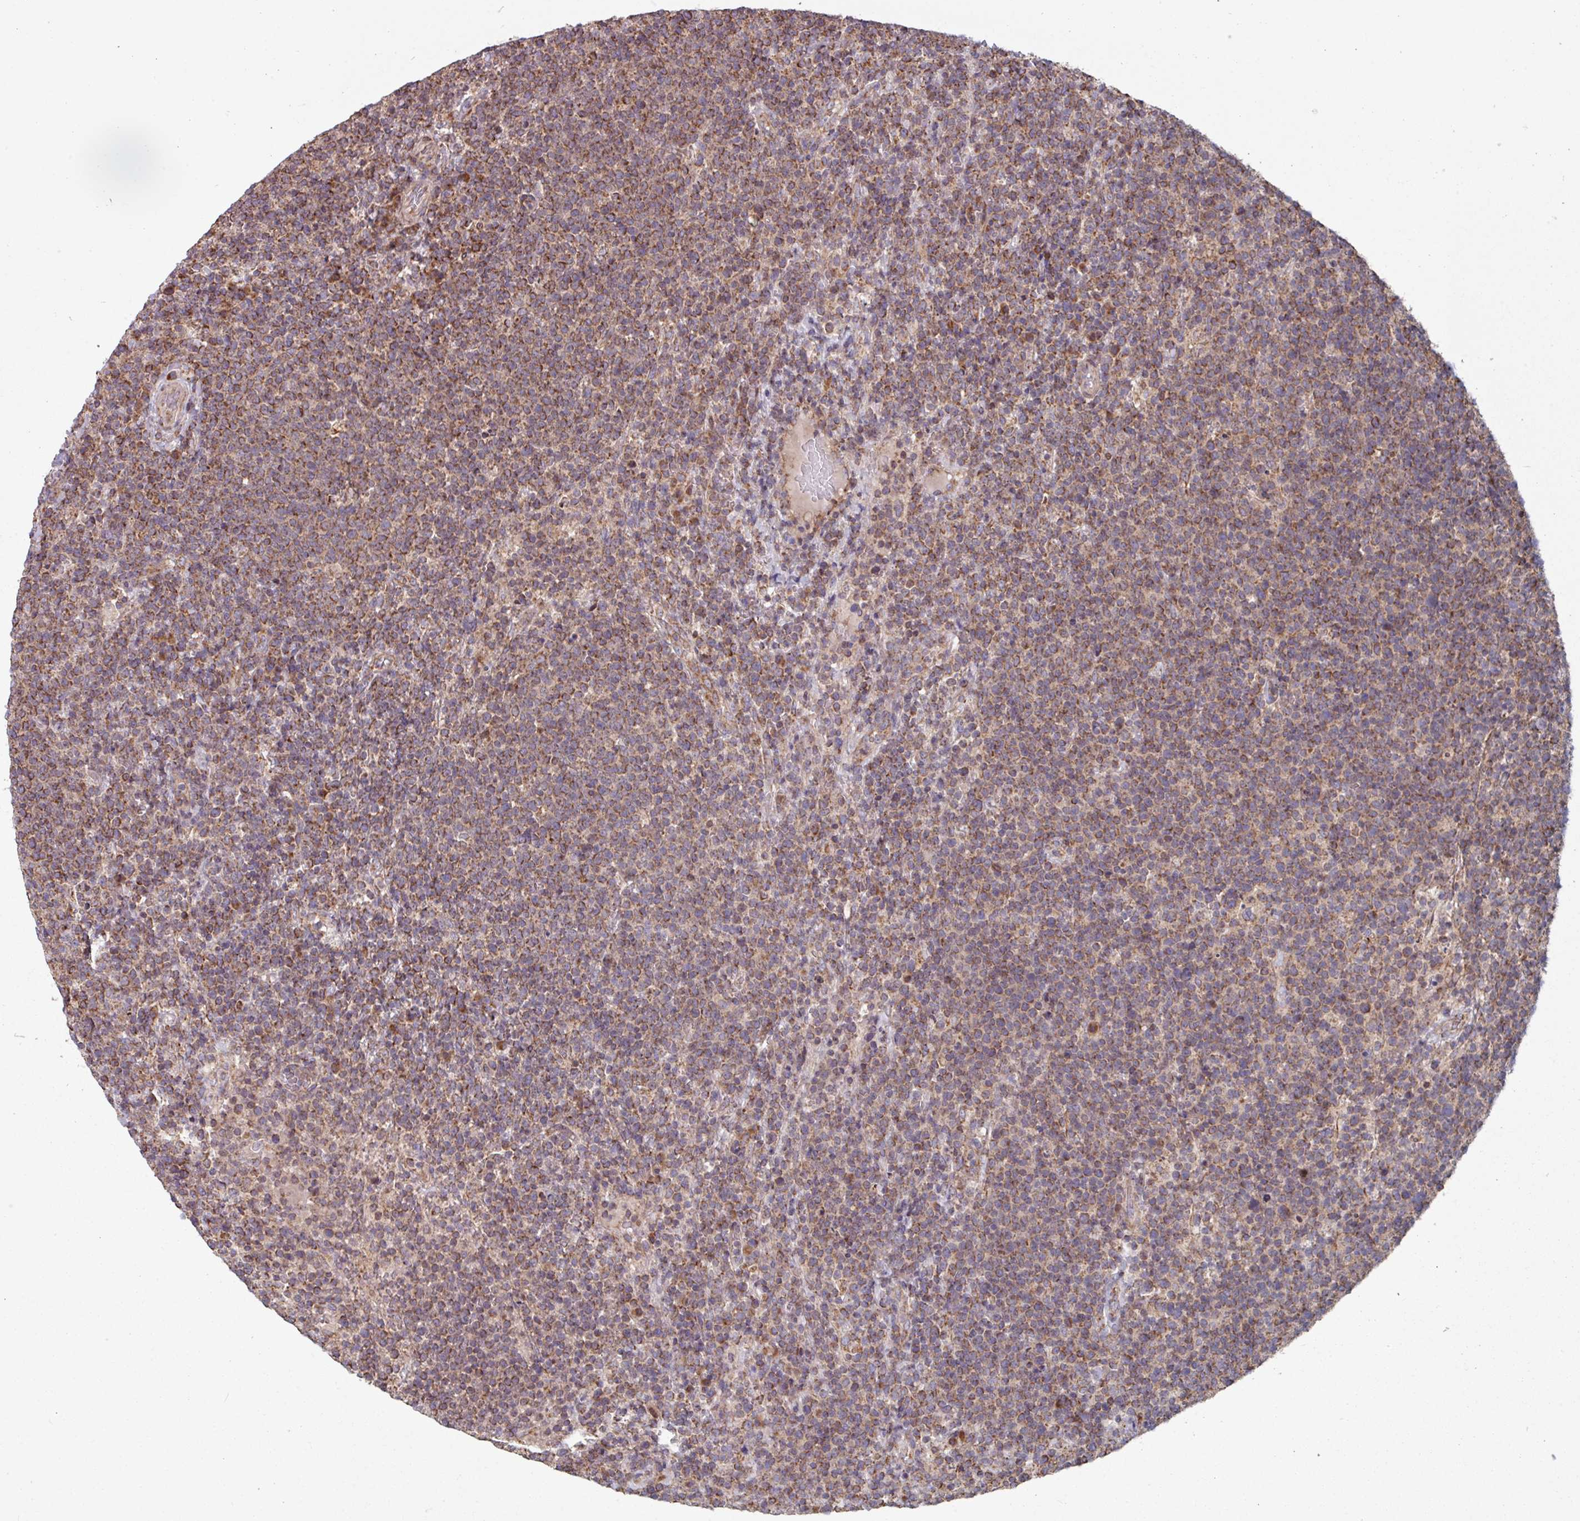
{"staining": {"intensity": "moderate", "quantity": ">75%", "location": "cytoplasmic/membranous"}, "tissue": "lymphoma", "cell_type": "Tumor cells", "image_type": "cancer", "snomed": [{"axis": "morphology", "description": "Malignant lymphoma, non-Hodgkin's type, High grade"}, {"axis": "topography", "description": "Lymph node"}], "caption": "Immunohistochemistry of lymphoma reveals medium levels of moderate cytoplasmic/membranous positivity in approximately >75% of tumor cells. Nuclei are stained in blue.", "gene": "COX7C", "patient": {"sex": "male", "age": 61}}